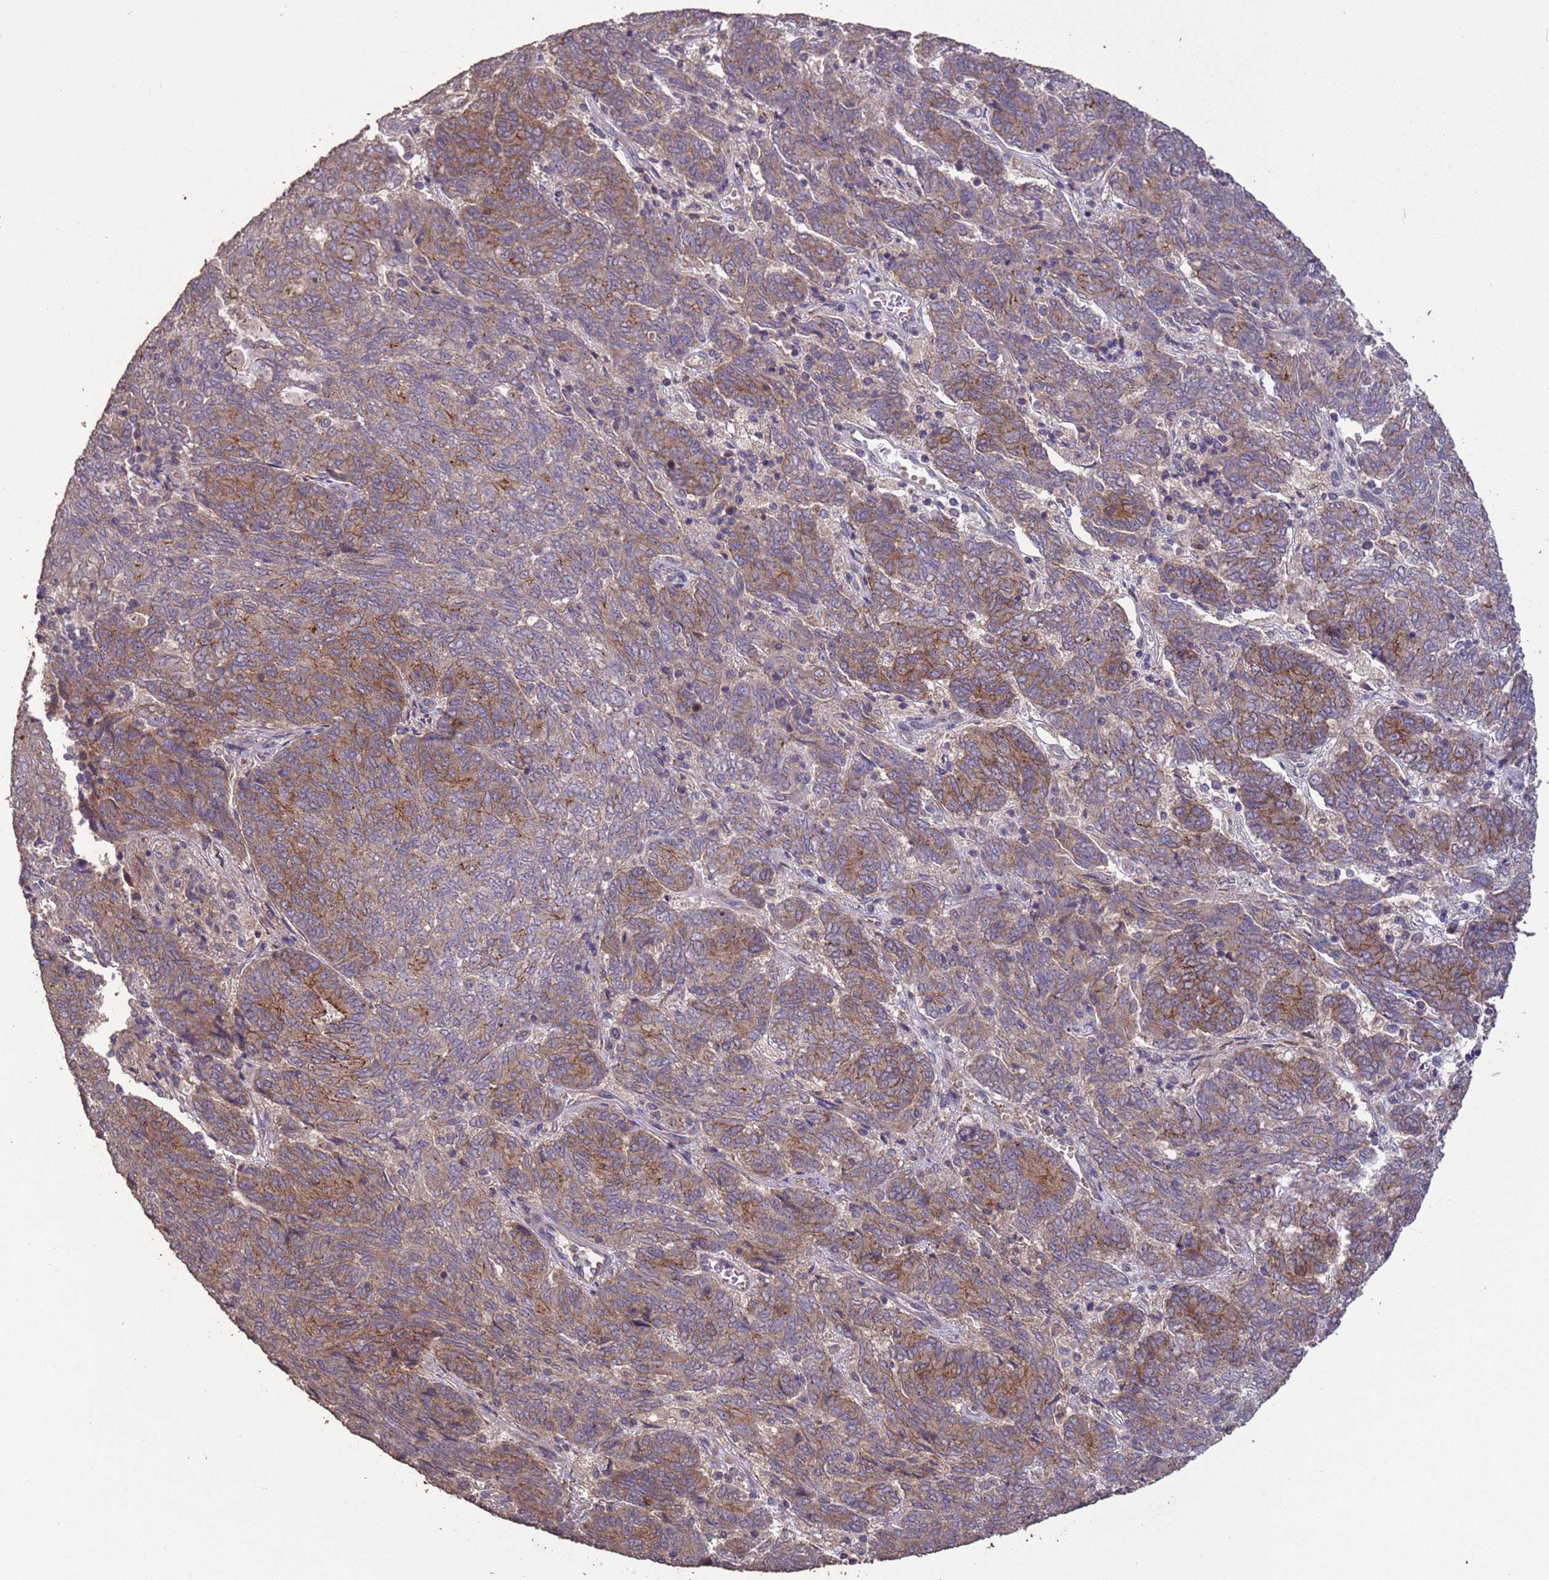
{"staining": {"intensity": "moderate", "quantity": ">75%", "location": "cytoplasmic/membranous"}, "tissue": "endometrial cancer", "cell_type": "Tumor cells", "image_type": "cancer", "snomed": [{"axis": "morphology", "description": "Adenocarcinoma, NOS"}, {"axis": "topography", "description": "Endometrium"}], "caption": "Protein expression analysis of adenocarcinoma (endometrial) displays moderate cytoplasmic/membranous staining in approximately >75% of tumor cells.", "gene": "SLC9B2", "patient": {"sex": "female", "age": 80}}